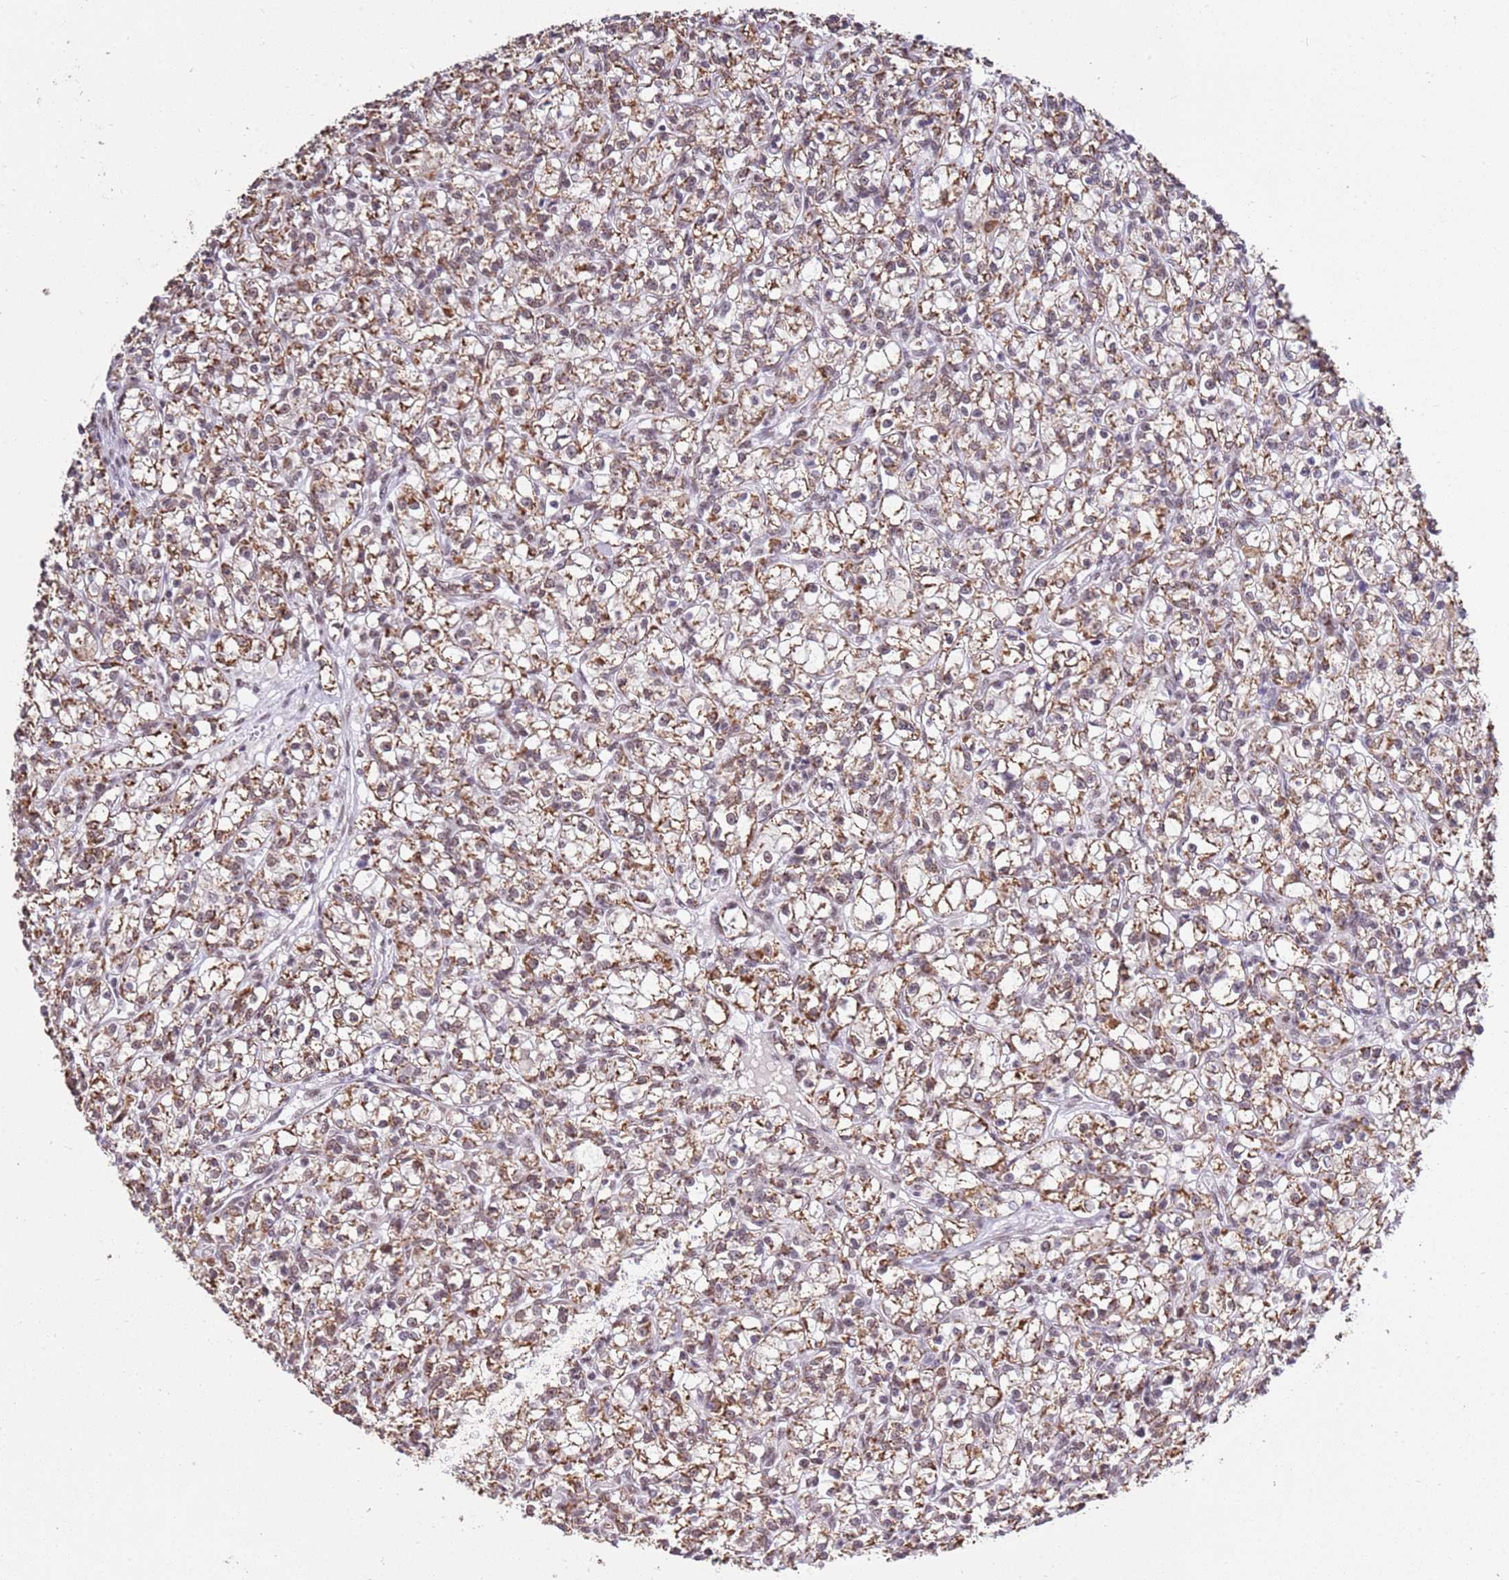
{"staining": {"intensity": "moderate", "quantity": ">75%", "location": "cytoplasmic/membranous"}, "tissue": "renal cancer", "cell_type": "Tumor cells", "image_type": "cancer", "snomed": [{"axis": "morphology", "description": "Adenocarcinoma, NOS"}, {"axis": "topography", "description": "Kidney"}], "caption": "Human renal adenocarcinoma stained with a protein marker reveals moderate staining in tumor cells.", "gene": "AKAP8L", "patient": {"sex": "female", "age": 59}}